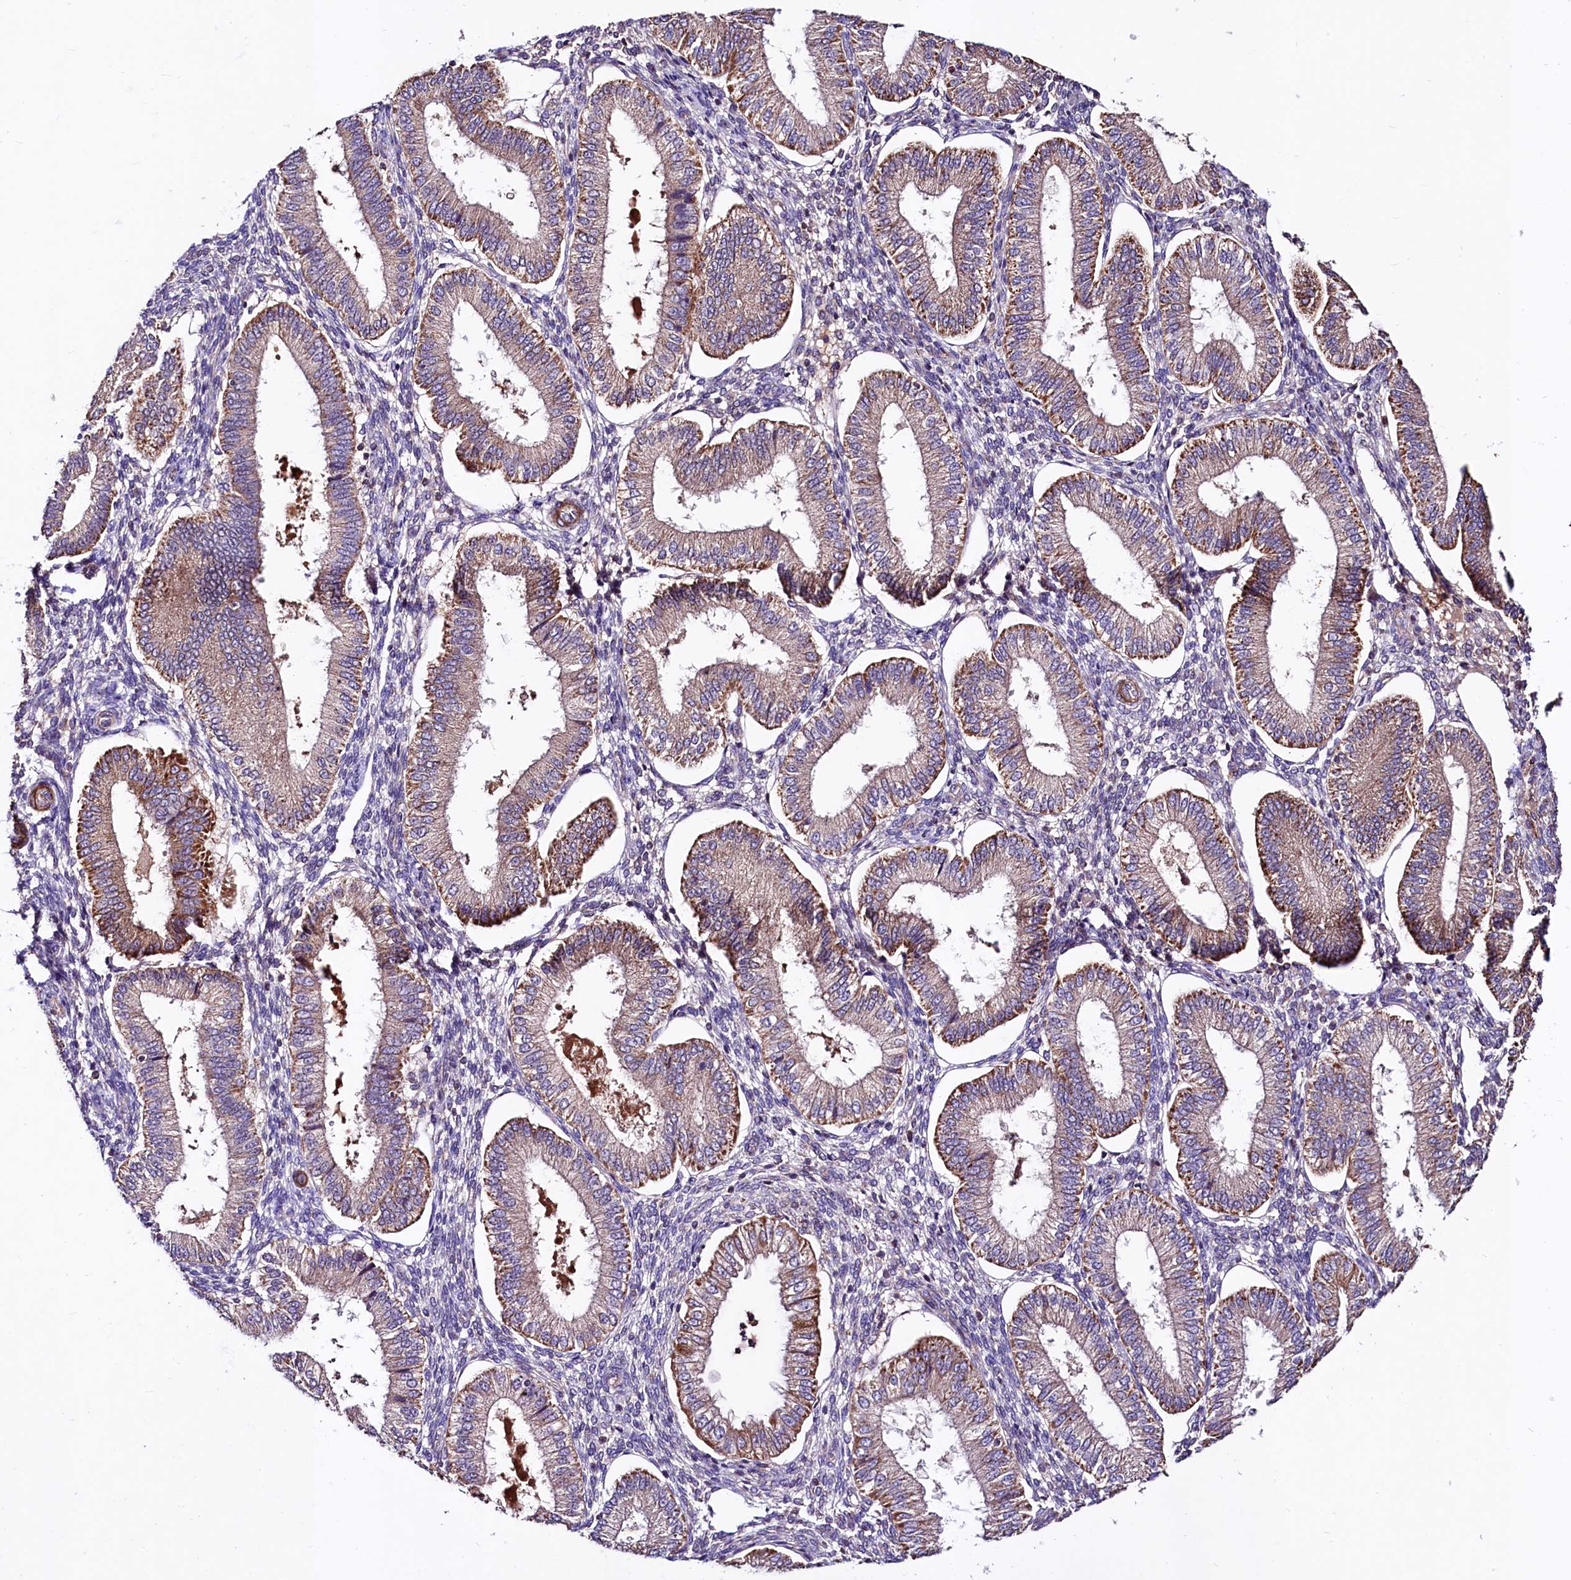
{"staining": {"intensity": "moderate", "quantity": "25%-75%", "location": "cytoplasmic/membranous"}, "tissue": "endometrium", "cell_type": "Cells in endometrial stroma", "image_type": "normal", "snomed": [{"axis": "morphology", "description": "Normal tissue, NOS"}, {"axis": "topography", "description": "Endometrium"}], "caption": "This histopathology image displays normal endometrium stained with IHC to label a protein in brown. The cytoplasmic/membranous of cells in endometrial stroma show moderate positivity for the protein. Nuclei are counter-stained blue.", "gene": "CIAO3", "patient": {"sex": "female", "age": 39}}